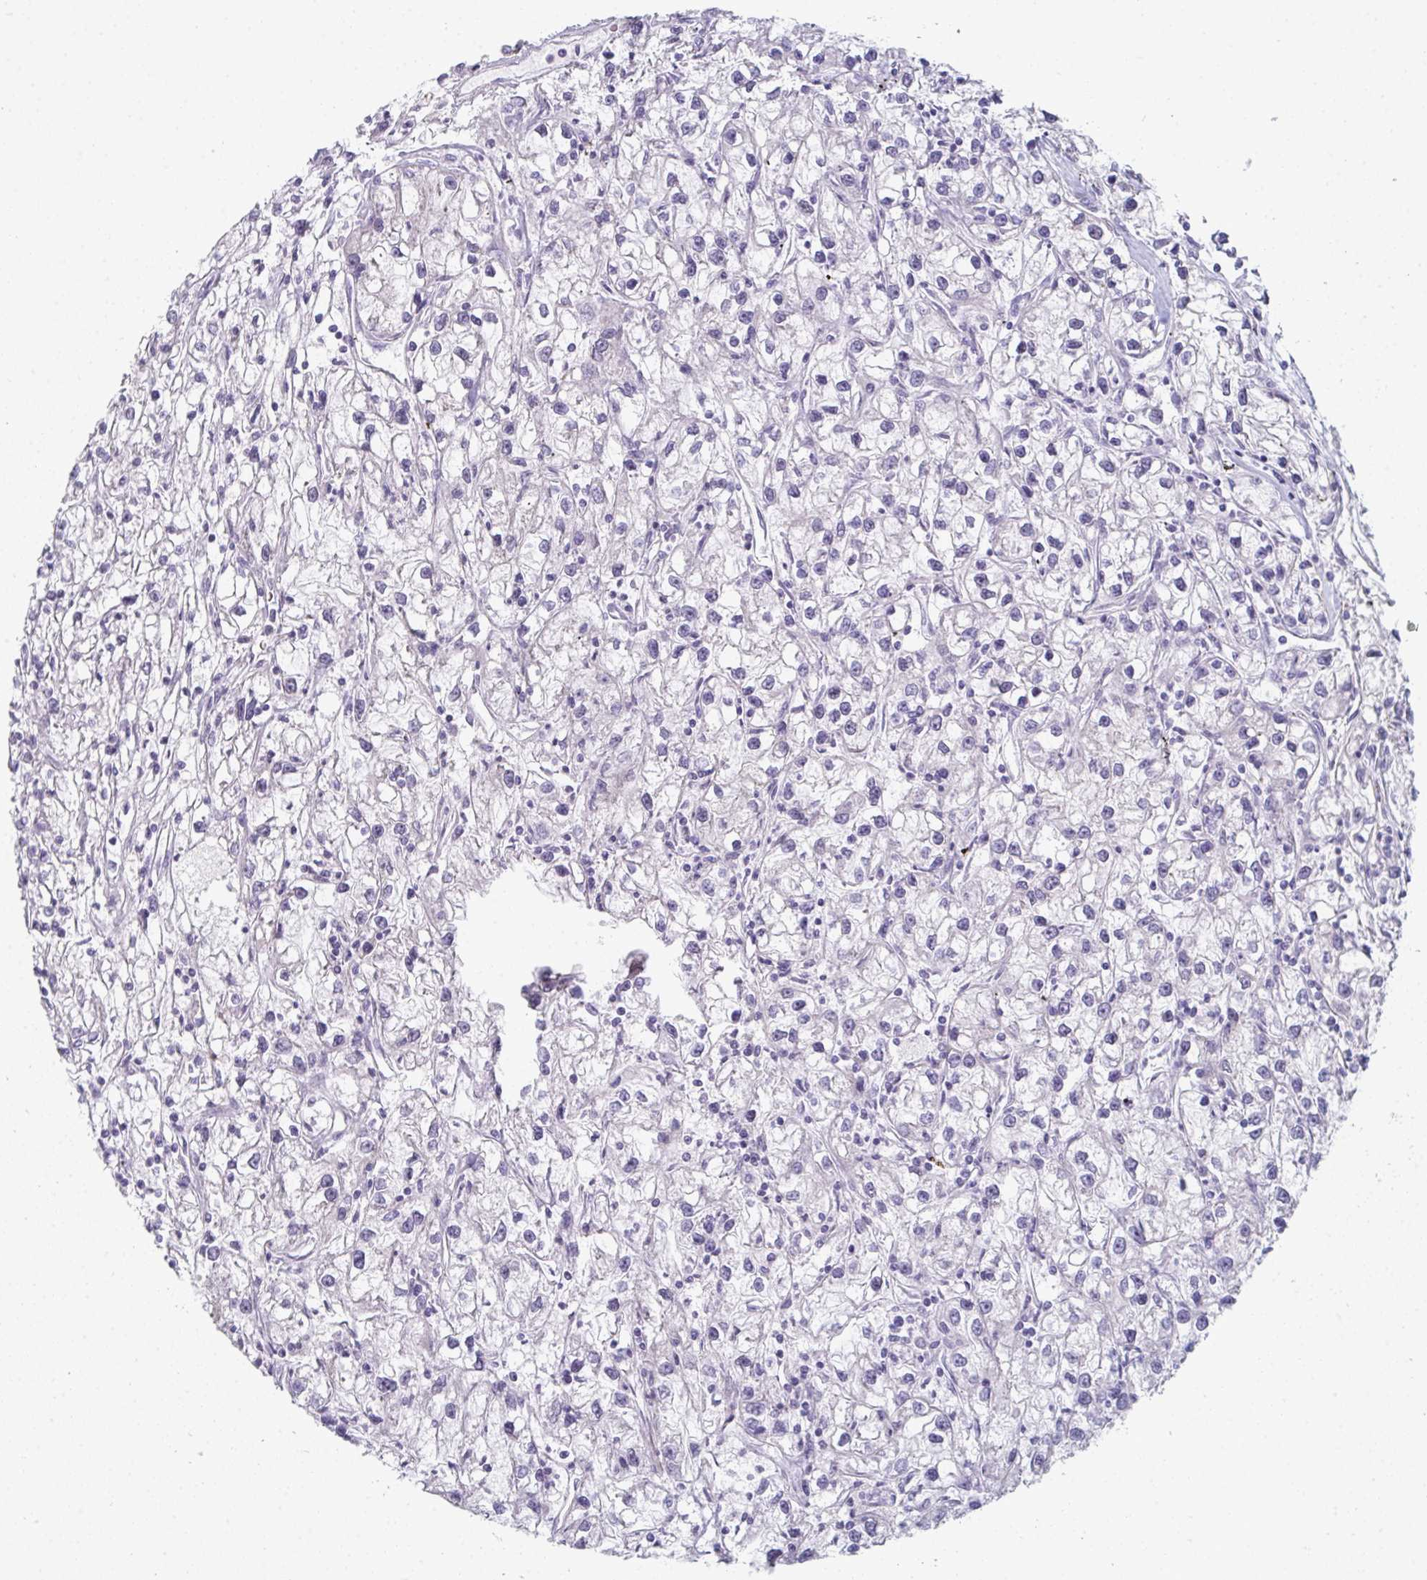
{"staining": {"intensity": "negative", "quantity": "none", "location": "none"}, "tissue": "renal cancer", "cell_type": "Tumor cells", "image_type": "cancer", "snomed": [{"axis": "morphology", "description": "Adenocarcinoma, NOS"}, {"axis": "topography", "description": "Kidney"}], "caption": "Tumor cells show no significant protein positivity in renal adenocarcinoma. (DAB (3,3'-diaminobenzidine) immunohistochemistry, high magnification).", "gene": "A1CF", "patient": {"sex": "female", "age": 59}}